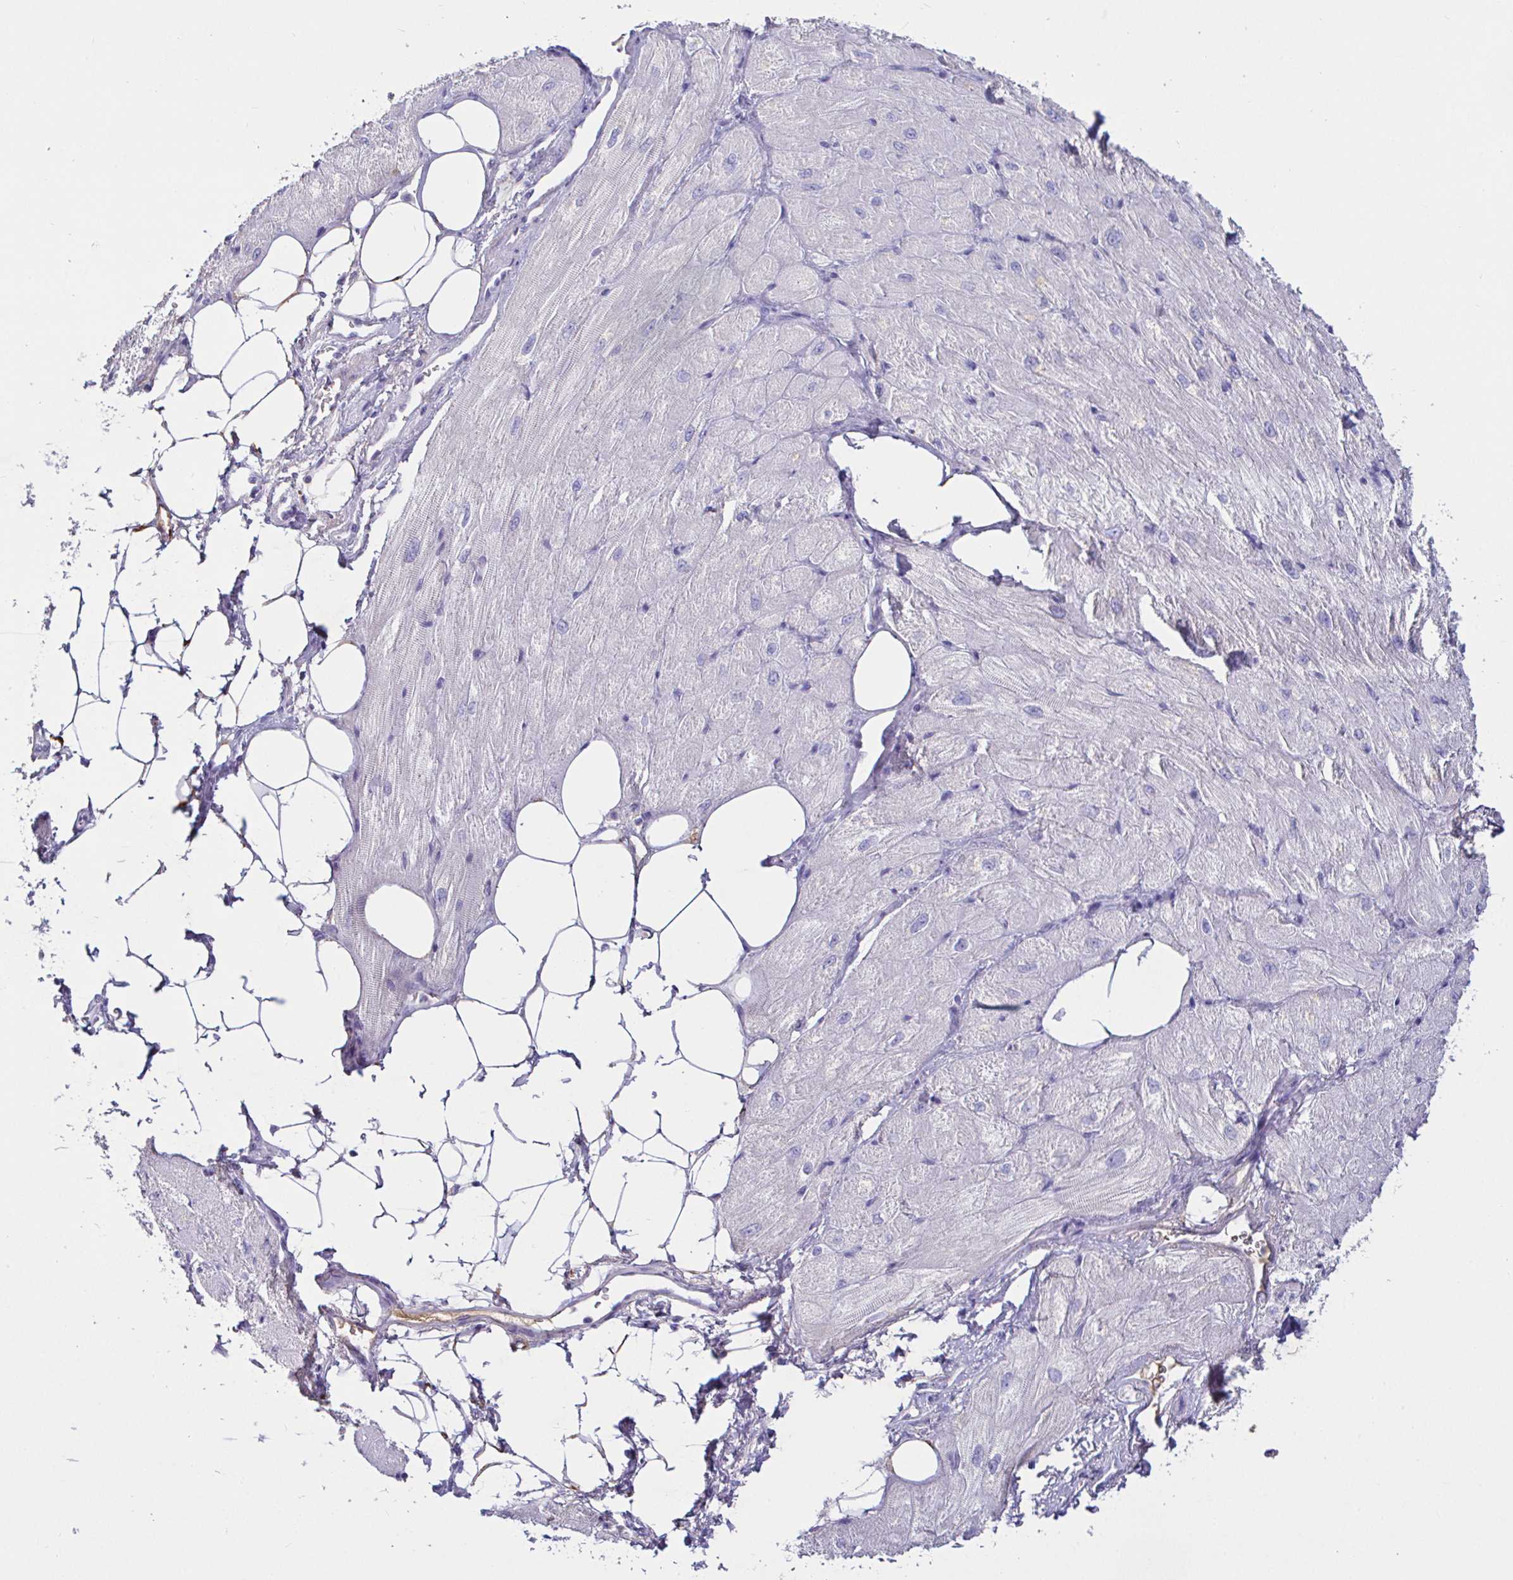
{"staining": {"intensity": "moderate", "quantity": "<25%", "location": "cytoplasmic/membranous"}, "tissue": "heart muscle", "cell_type": "Cardiomyocytes", "image_type": "normal", "snomed": [{"axis": "morphology", "description": "Normal tissue, NOS"}, {"axis": "topography", "description": "Heart"}], "caption": "IHC of normal heart muscle exhibits low levels of moderate cytoplasmic/membranous positivity in about <25% of cardiomyocytes. (brown staining indicates protein expression, while blue staining denotes nuclei).", "gene": "SAA2", "patient": {"sex": "male", "age": 62}}